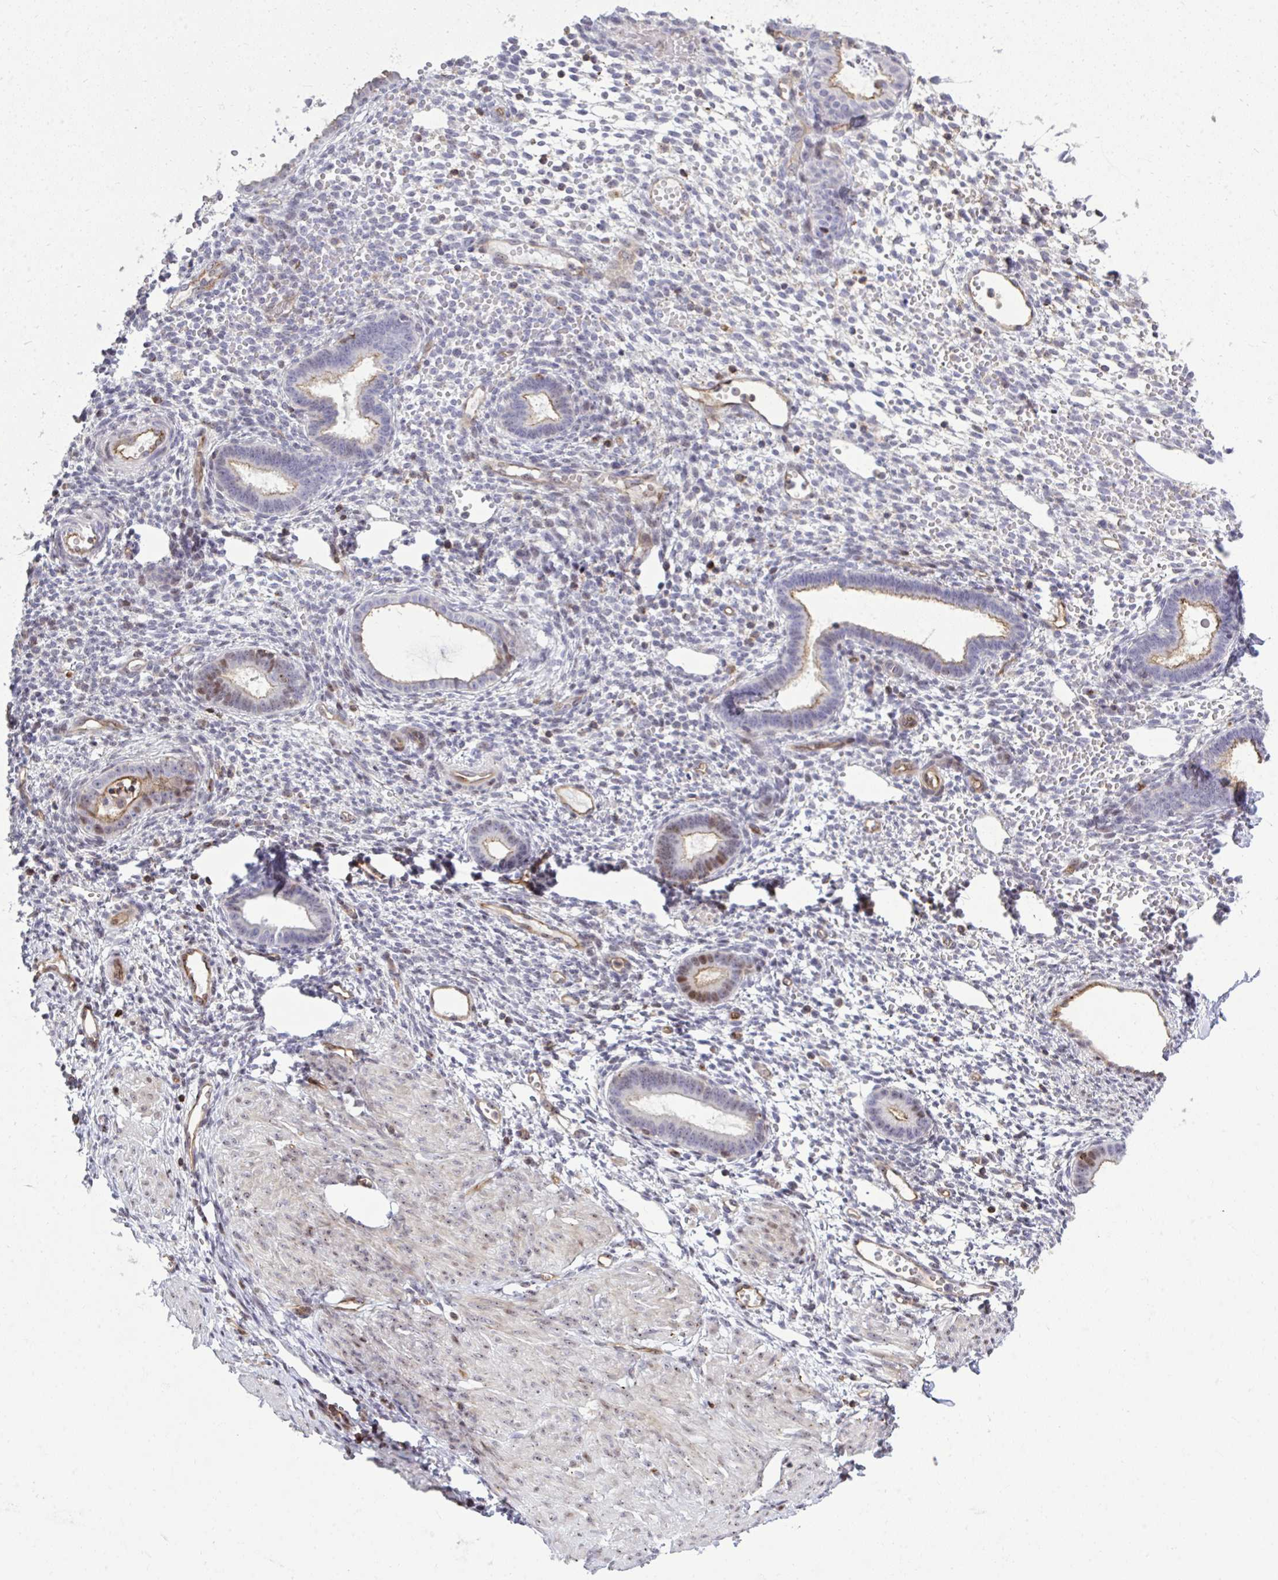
{"staining": {"intensity": "negative", "quantity": "none", "location": "none"}, "tissue": "endometrium", "cell_type": "Cells in endometrial stroma", "image_type": "normal", "snomed": [{"axis": "morphology", "description": "Normal tissue, NOS"}, {"axis": "topography", "description": "Endometrium"}], "caption": "Immunohistochemical staining of unremarkable endometrium demonstrates no significant staining in cells in endometrial stroma. (DAB (3,3'-diaminobenzidine) immunohistochemistry (IHC) visualized using brightfield microscopy, high magnification).", "gene": "FOXN3", "patient": {"sex": "female", "age": 36}}